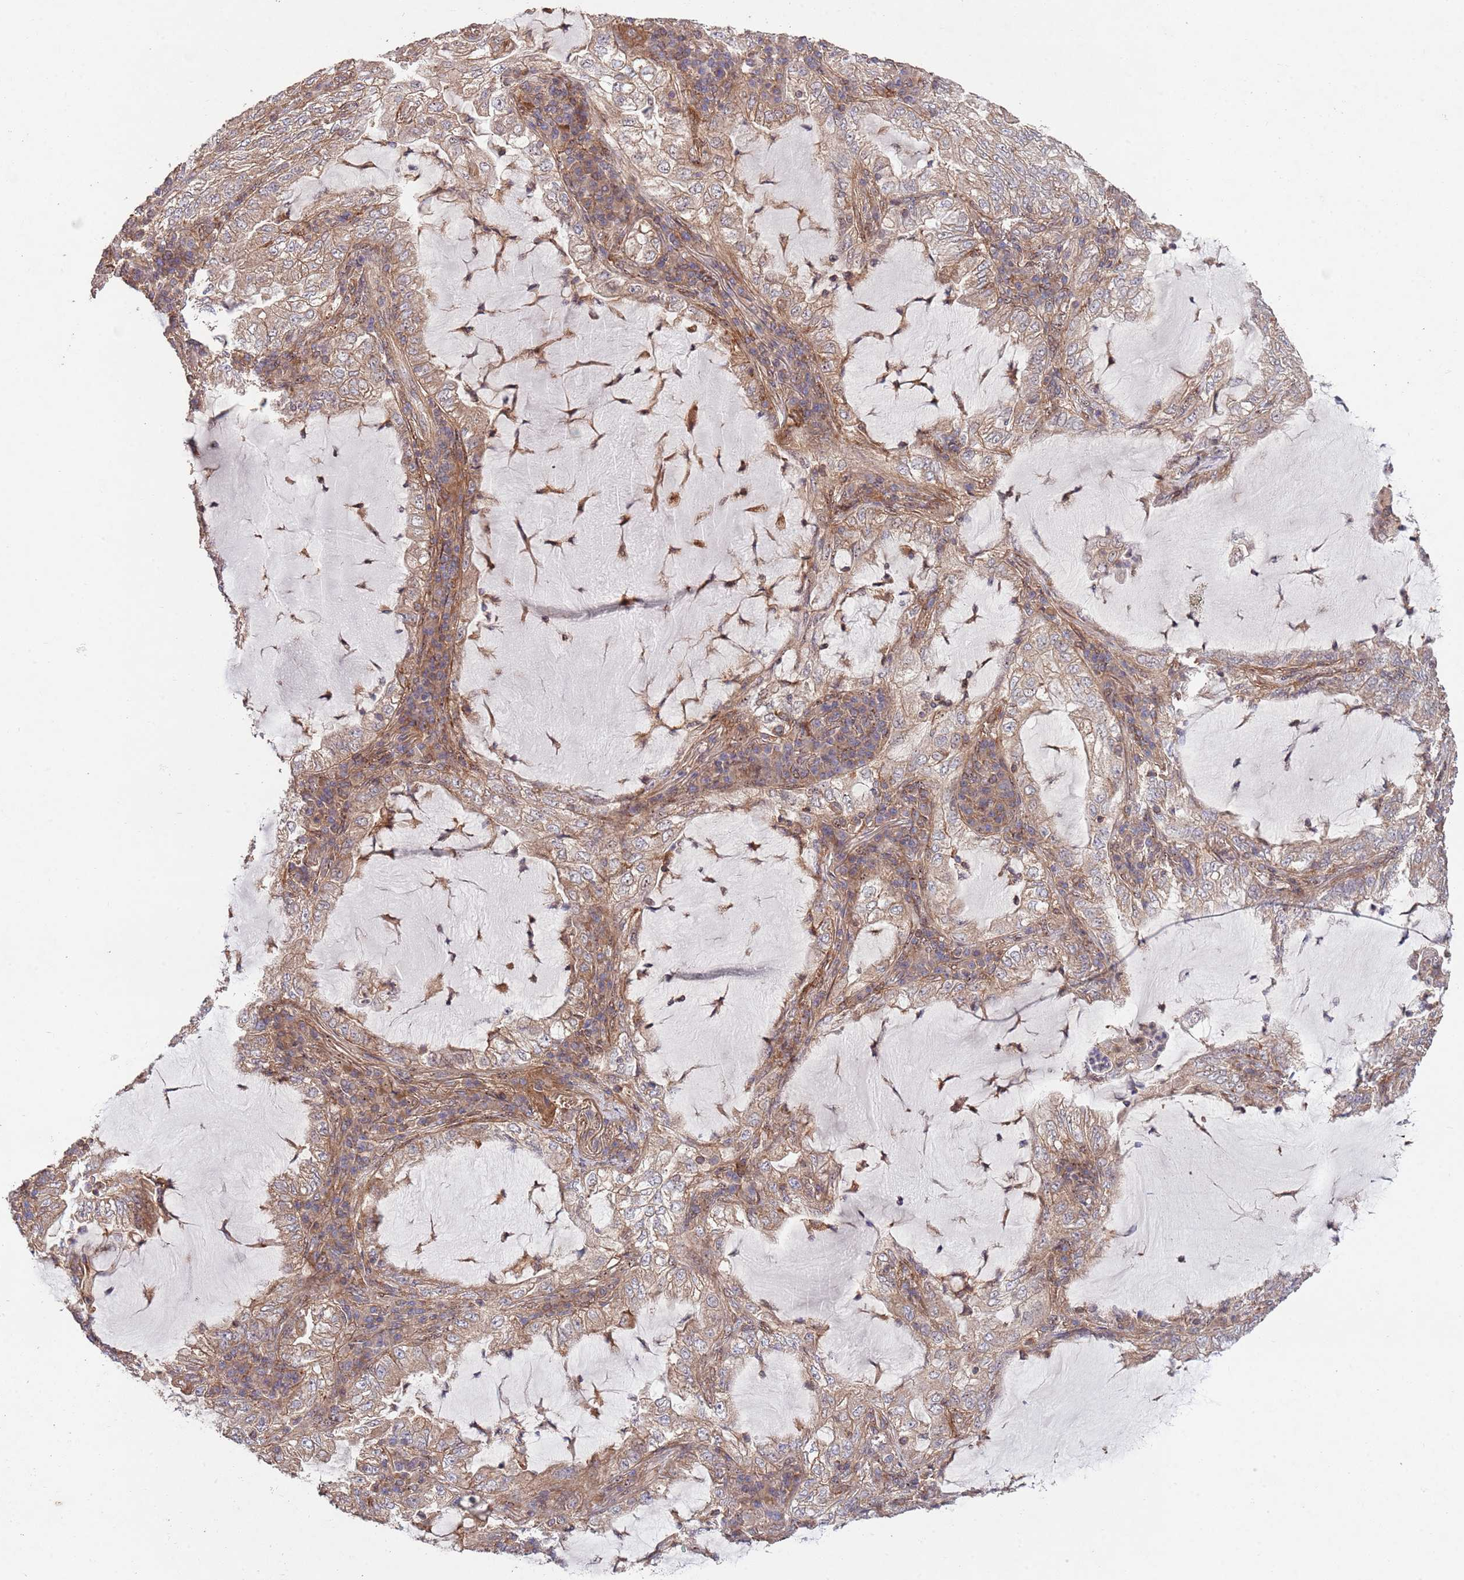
{"staining": {"intensity": "weak", "quantity": ">75%", "location": "cytoplasmic/membranous"}, "tissue": "lung cancer", "cell_type": "Tumor cells", "image_type": "cancer", "snomed": [{"axis": "morphology", "description": "Adenocarcinoma, NOS"}, {"axis": "topography", "description": "Lung"}], "caption": "Immunohistochemistry image of neoplastic tissue: lung cancer (adenocarcinoma) stained using IHC displays low levels of weak protein expression localized specifically in the cytoplasmic/membranous of tumor cells, appearing as a cytoplasmic/membranous brown color.", "gene": "RNF19B", "patient": {"sex": "female", "age": 73}}